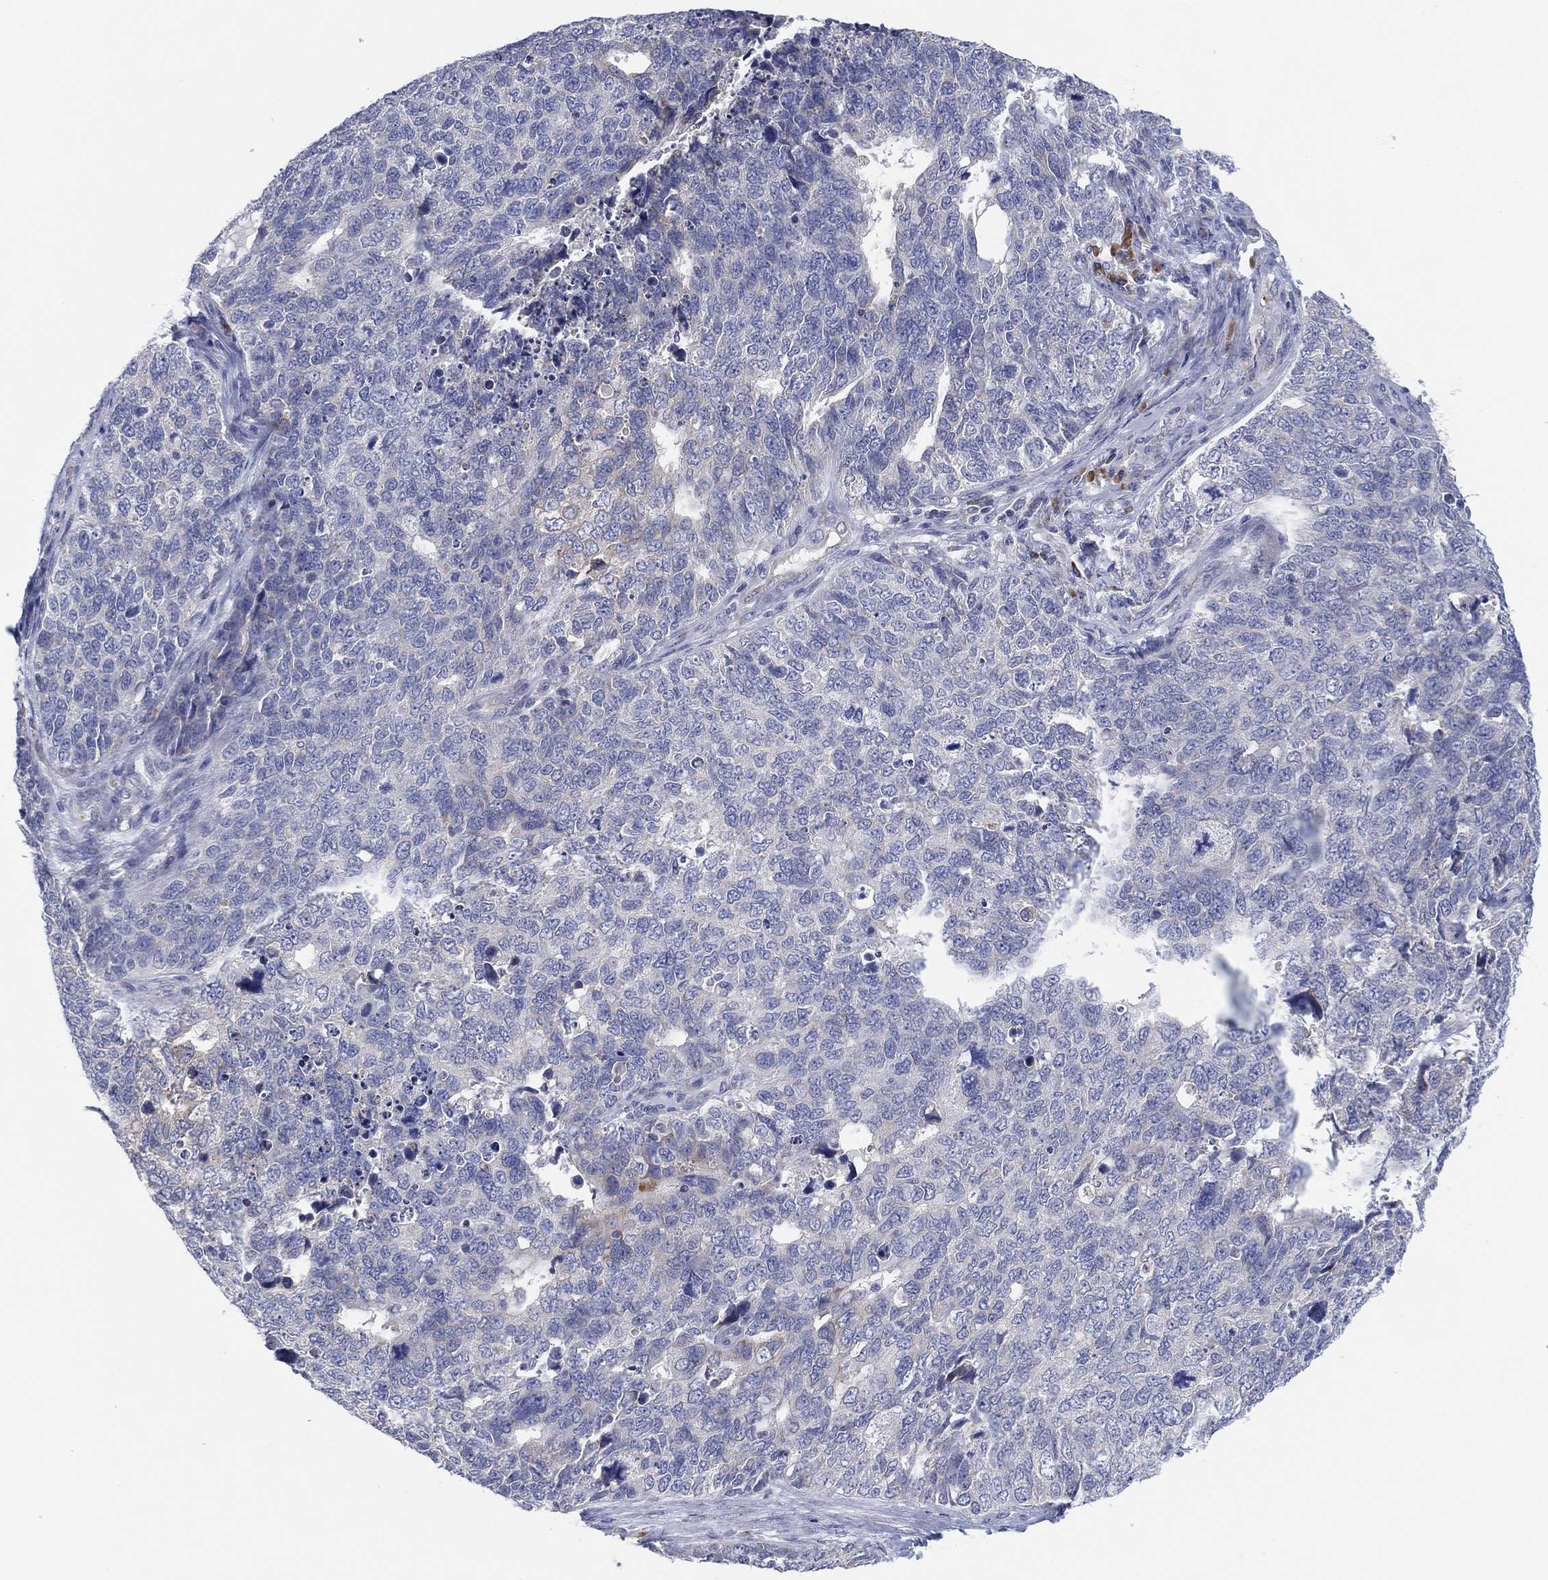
{"staining": {"intensity": "negative", "quantity": "none", "location": "none"}, "tissue": "cervical cancer", "cell_type": "Tumor cells", "image_type": "cancer", "snomed": [{"axis": "morphology", "description": "Squamous cell carcinoma, NOS"}, {"axis": "topography", "description": "Cervix"}], "caption": "The immunohistochemistry (IHC) photomicrograph has no significant positivity in tumor cells of cervical cancer tissue.", "gene": "TMEM40", "patient": {"sex": "female", "age": 63}}